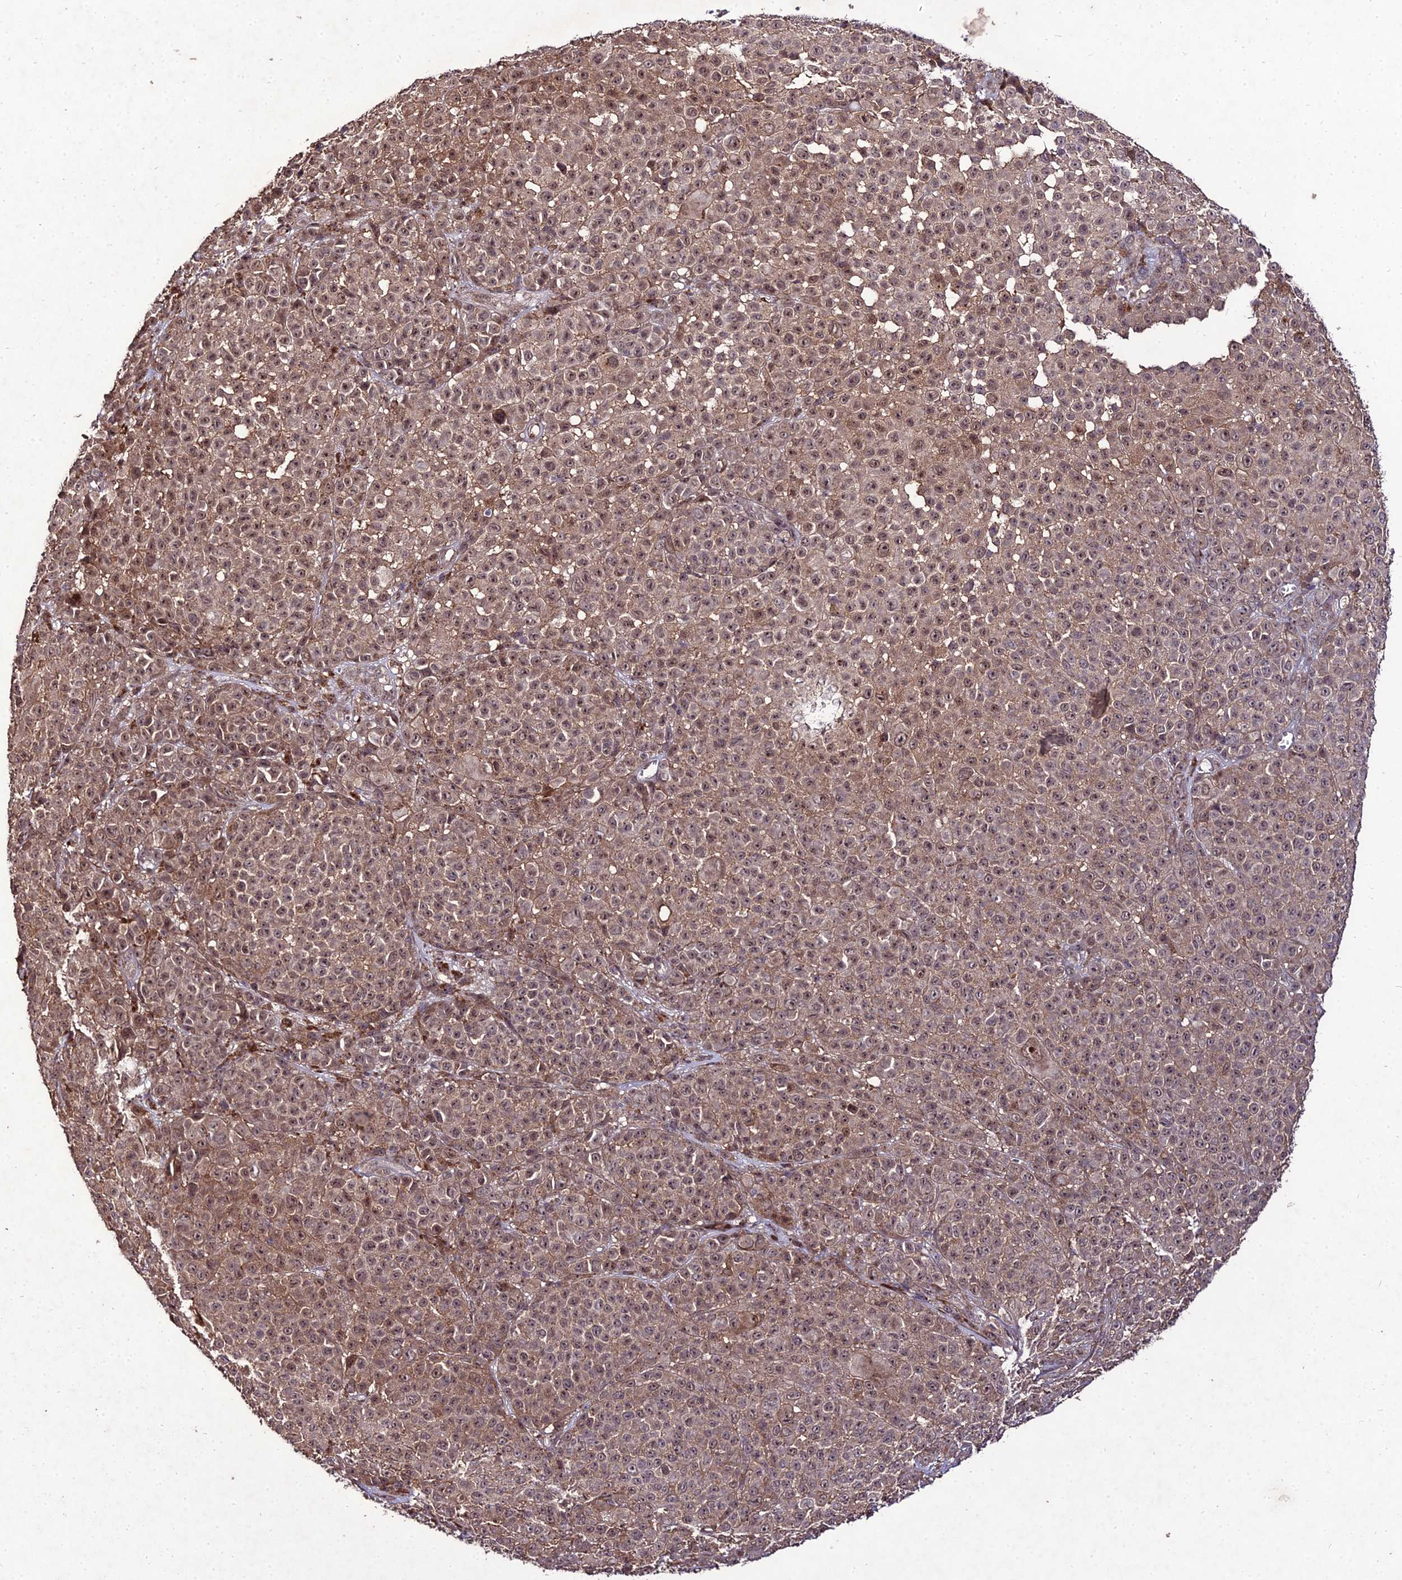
{"staining": {"intensity": "moderate", "quantity": ">75%", "location": "cytoplasmic/membranous,nuclear"}, "tissue": "melanoma", "cell_type": "Tumor cells", "image_type": "cancer", "snomed": [{"axis": "morphology", "description": "Malignant melanoma, NOS"}, {"axis": "topography", "description": "Skin"}], "caption": "Tumor cells reveal moderate cytoplasmic/membranous and nuclear staining in about >75% of cells in melanoma. Ihc stains the protein in brown and the nuclei are stained blue.", "gene": "ZNF766", "patient": {"sex": "female", "age": 94}}